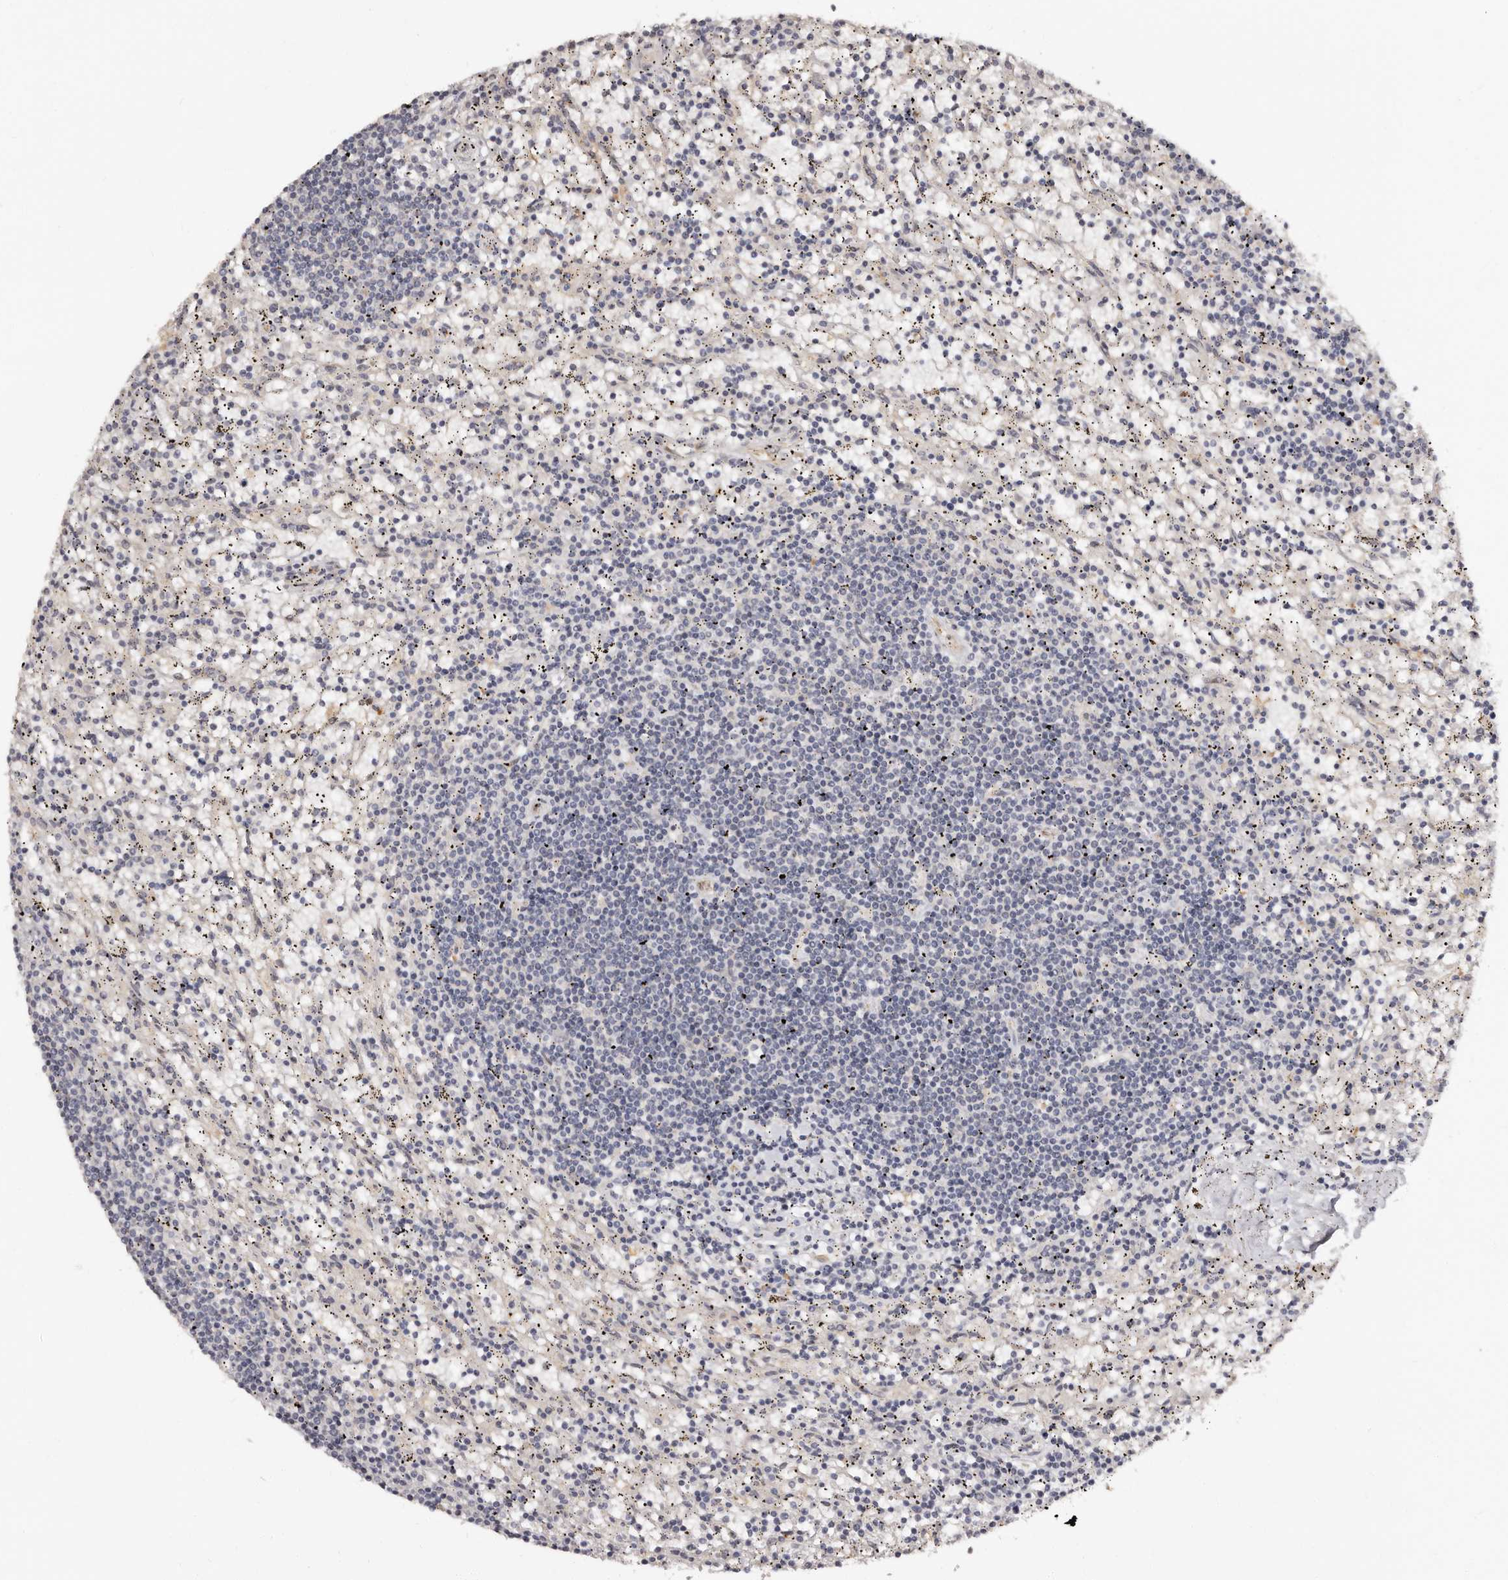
{"staining": {"intensity": "negative", "quantity": "none", "location": "none"}, "tissue": "lymphoma", "cell_type": "Tumor cells", "image_type": "cancer", "snomed": [{"axis": "morphology", "description": "Malignant lymphoma, non-Hodgkin's type, Low grade"}, {"axis": "topography", "description": "Spleen"}], "caption": "Photomicrograph shows no significant protein positivity in tumor cells of lymphoma.", "gene": "TBC1D22B", "patient": {"sex": "male", "age": 76}}